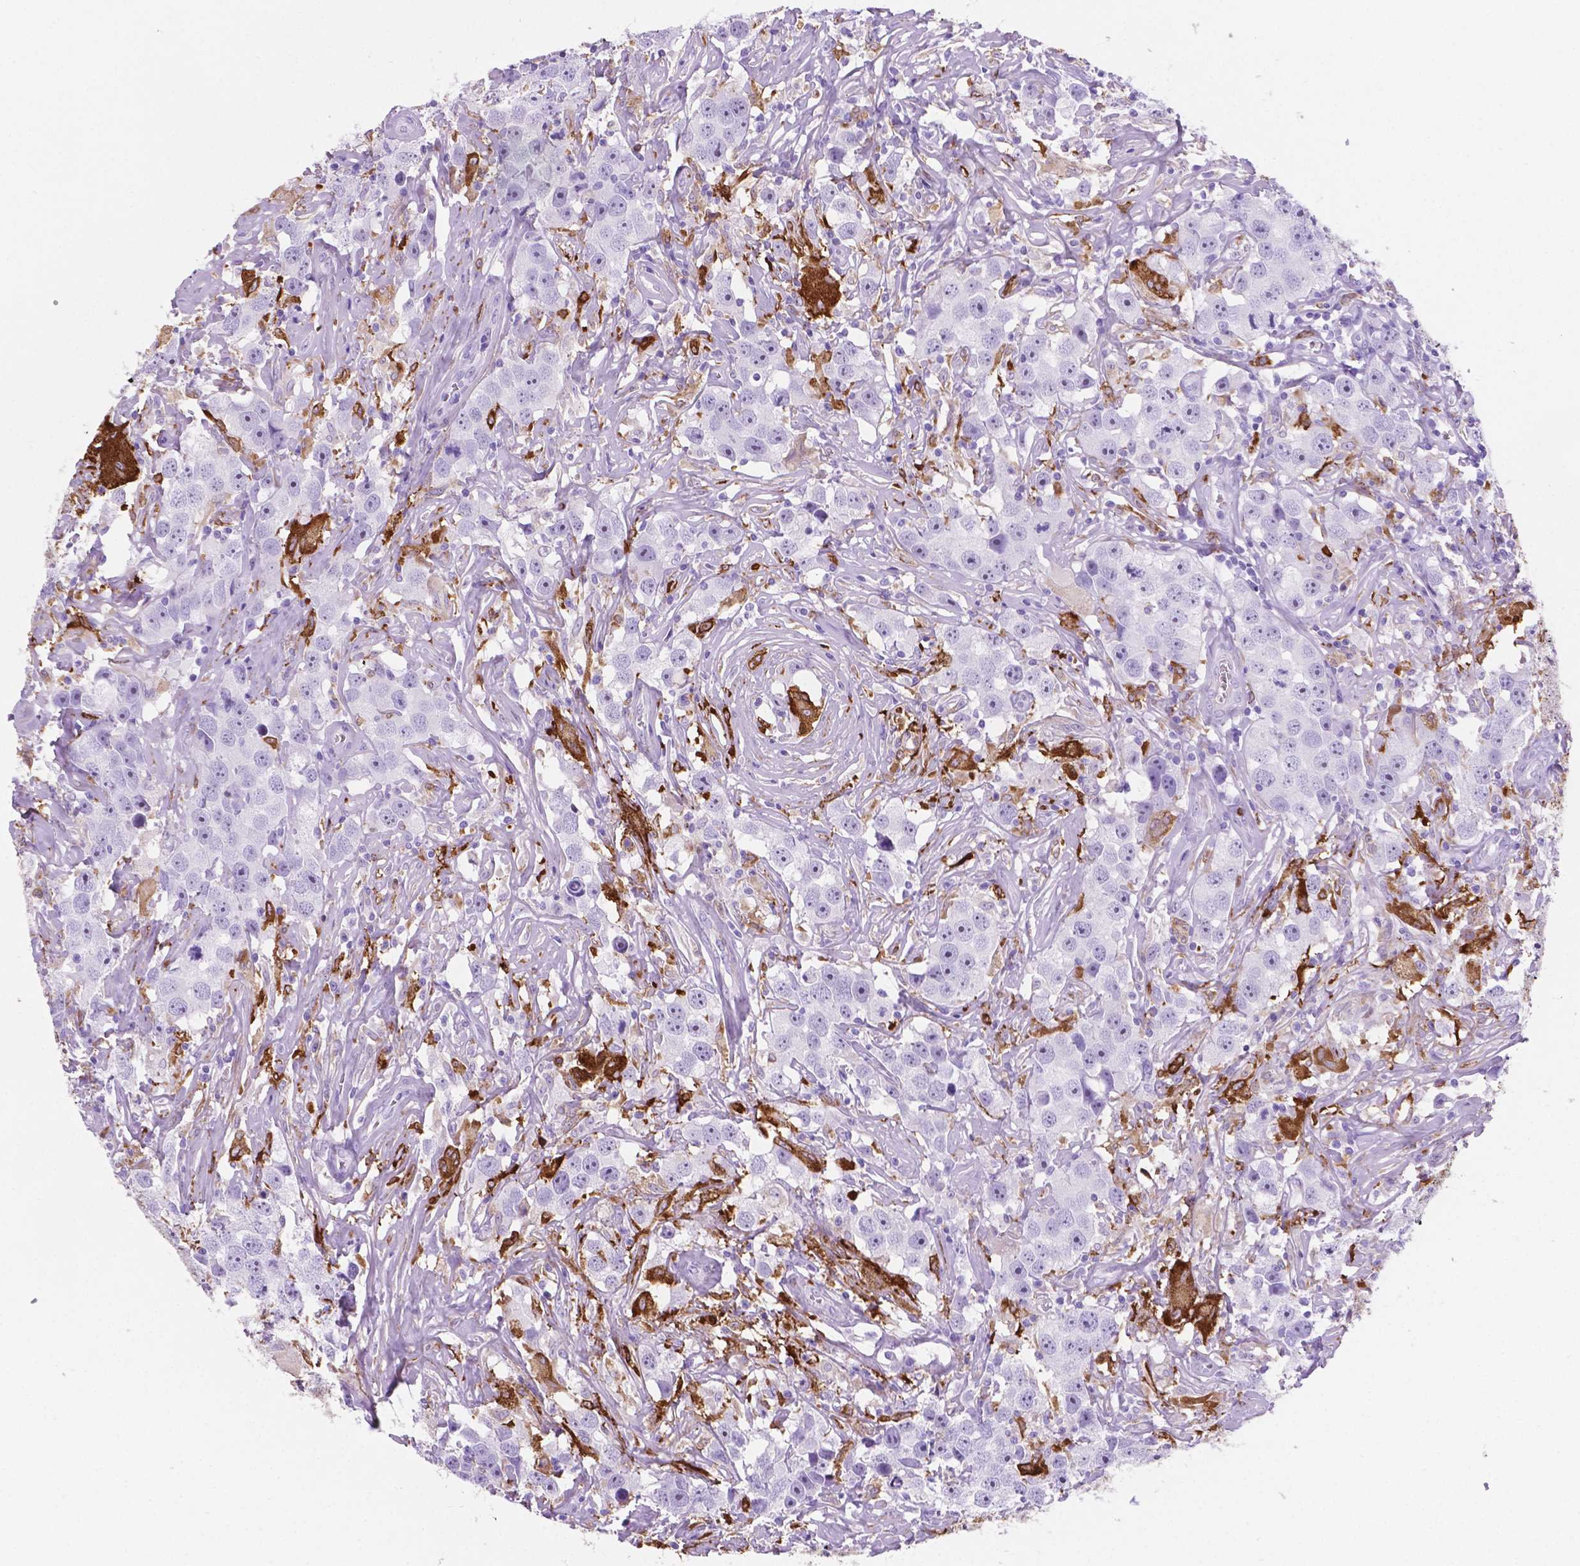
{"staining": {"intensity": "negative", "quantity": "none", "location": "none"}, "tissue": "testis cancer", "cell_type": "Tumor cells", "image_type": "cancer", "snomed": [{"axis": "morphology", "description": "Seminoma, NOS"}, {"axis": "topography", "description": "Testis"}], "caption": "The histopathology image reveals no significant positivity in tumor cells of testis cancer (seminoma). (DAB (3,3'-diaminobenzidine) IHC visualized using brightfield microscopy, high magnification).", "gene": "MACF1", "patient": {"sex": "male", "age": 49}}